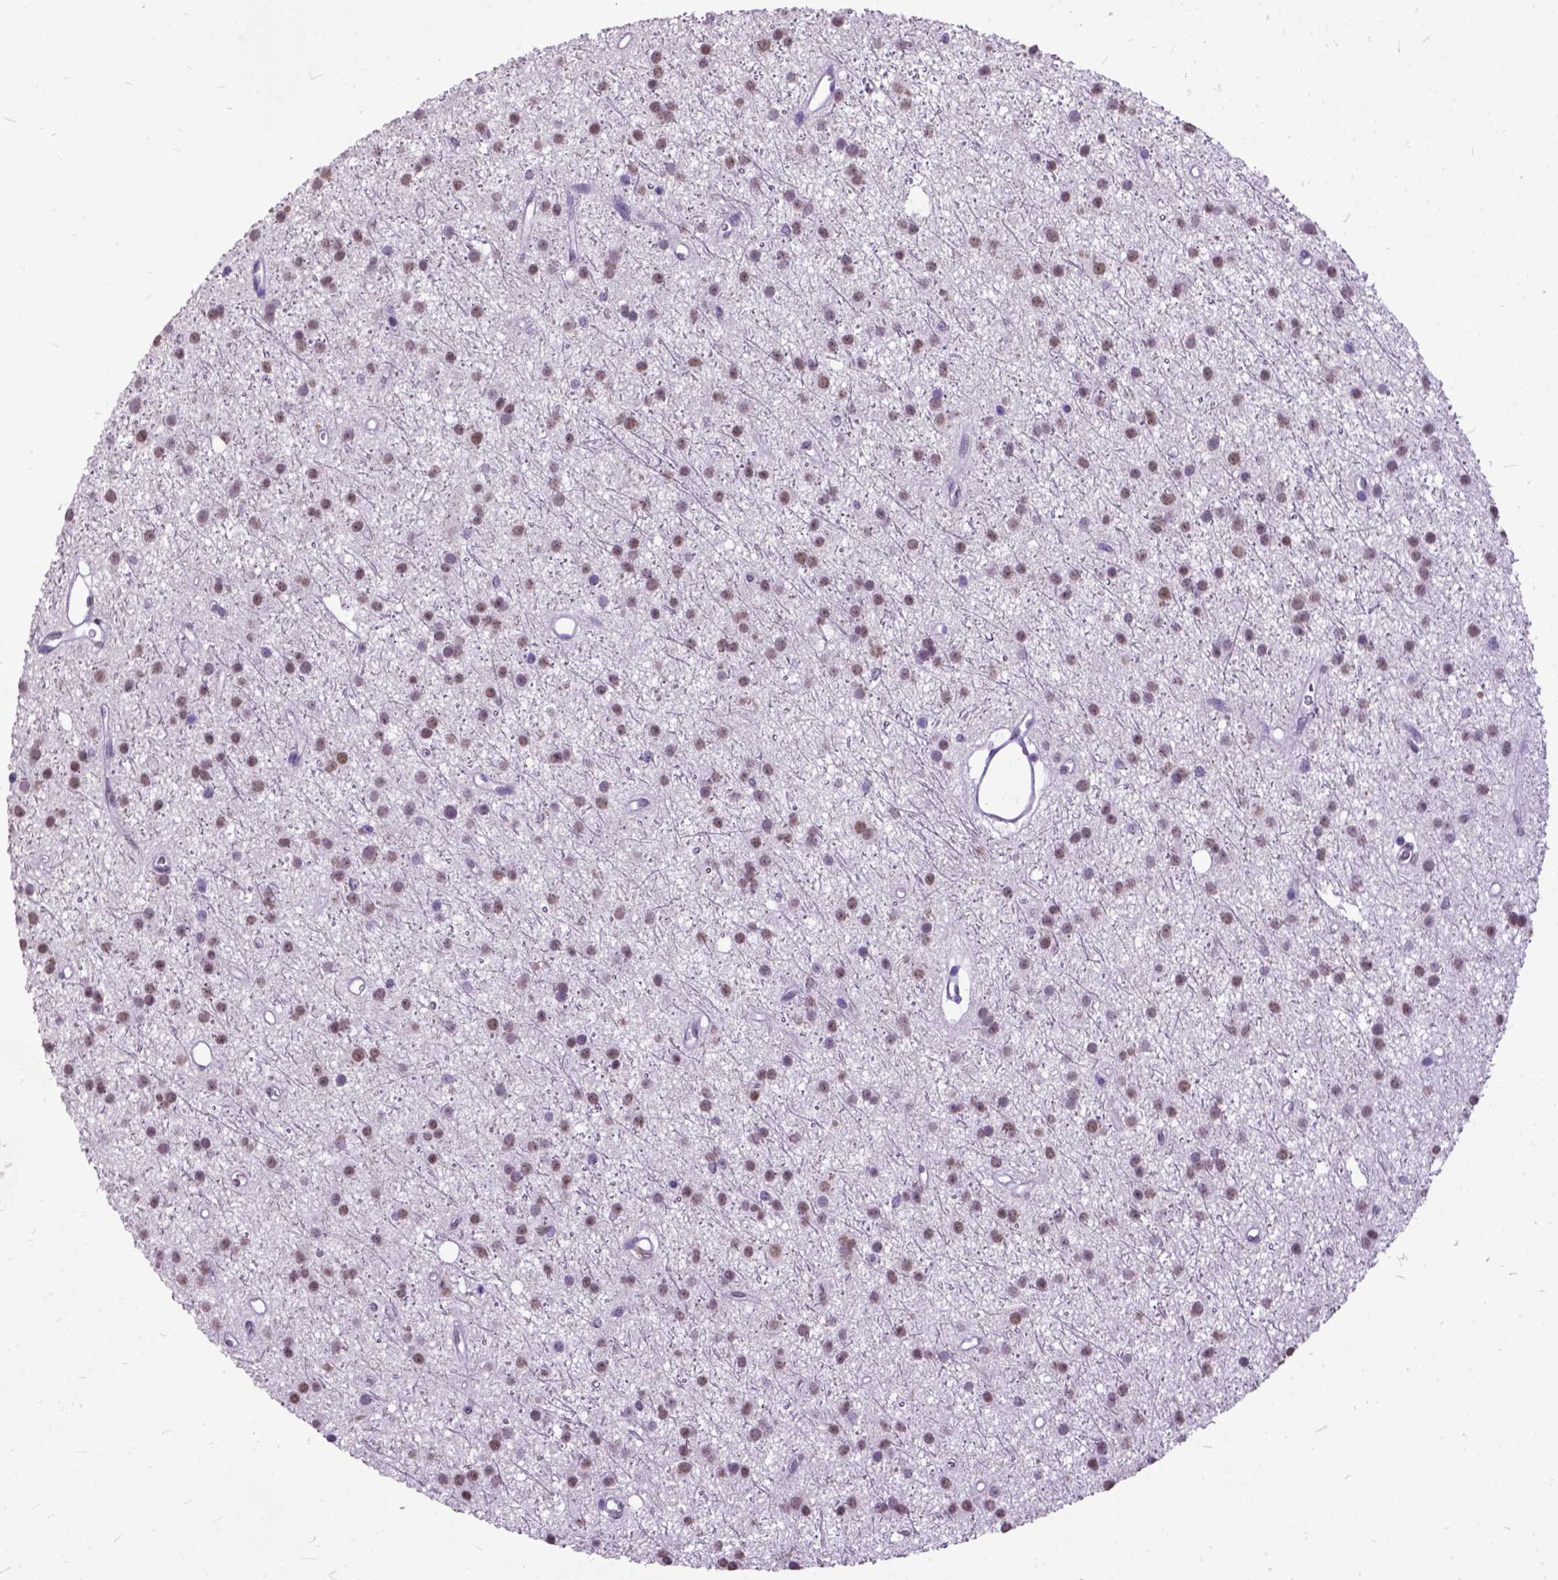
{"staining": {"intensity": "moderate", "quantity": ">75%", "location": "nuclear"}, "tissue": "glioma", "cell_type": "Tumor cells", "image_type": "cancer", "snomed": [{"axis": "morphology", "description": "Glioma, malignant, Low grade"}, {"axis": "topography", "description": "Brain"}], "caption": "Immunohistochemistry (IHC) staining of malignant glioma (low-grade), which shows medium levels of moderate nuclear expression in about >75% of tumor cells indicating moderate nuclear protein staining. The staining was performed using DAB (3,3'-diaminobenzidine) (brown) for protein detection and nuclei were counterstained in hematoxylin (blue).", "gene": "MARCHF10", "patient": {"sex": "male", "age": 27}}